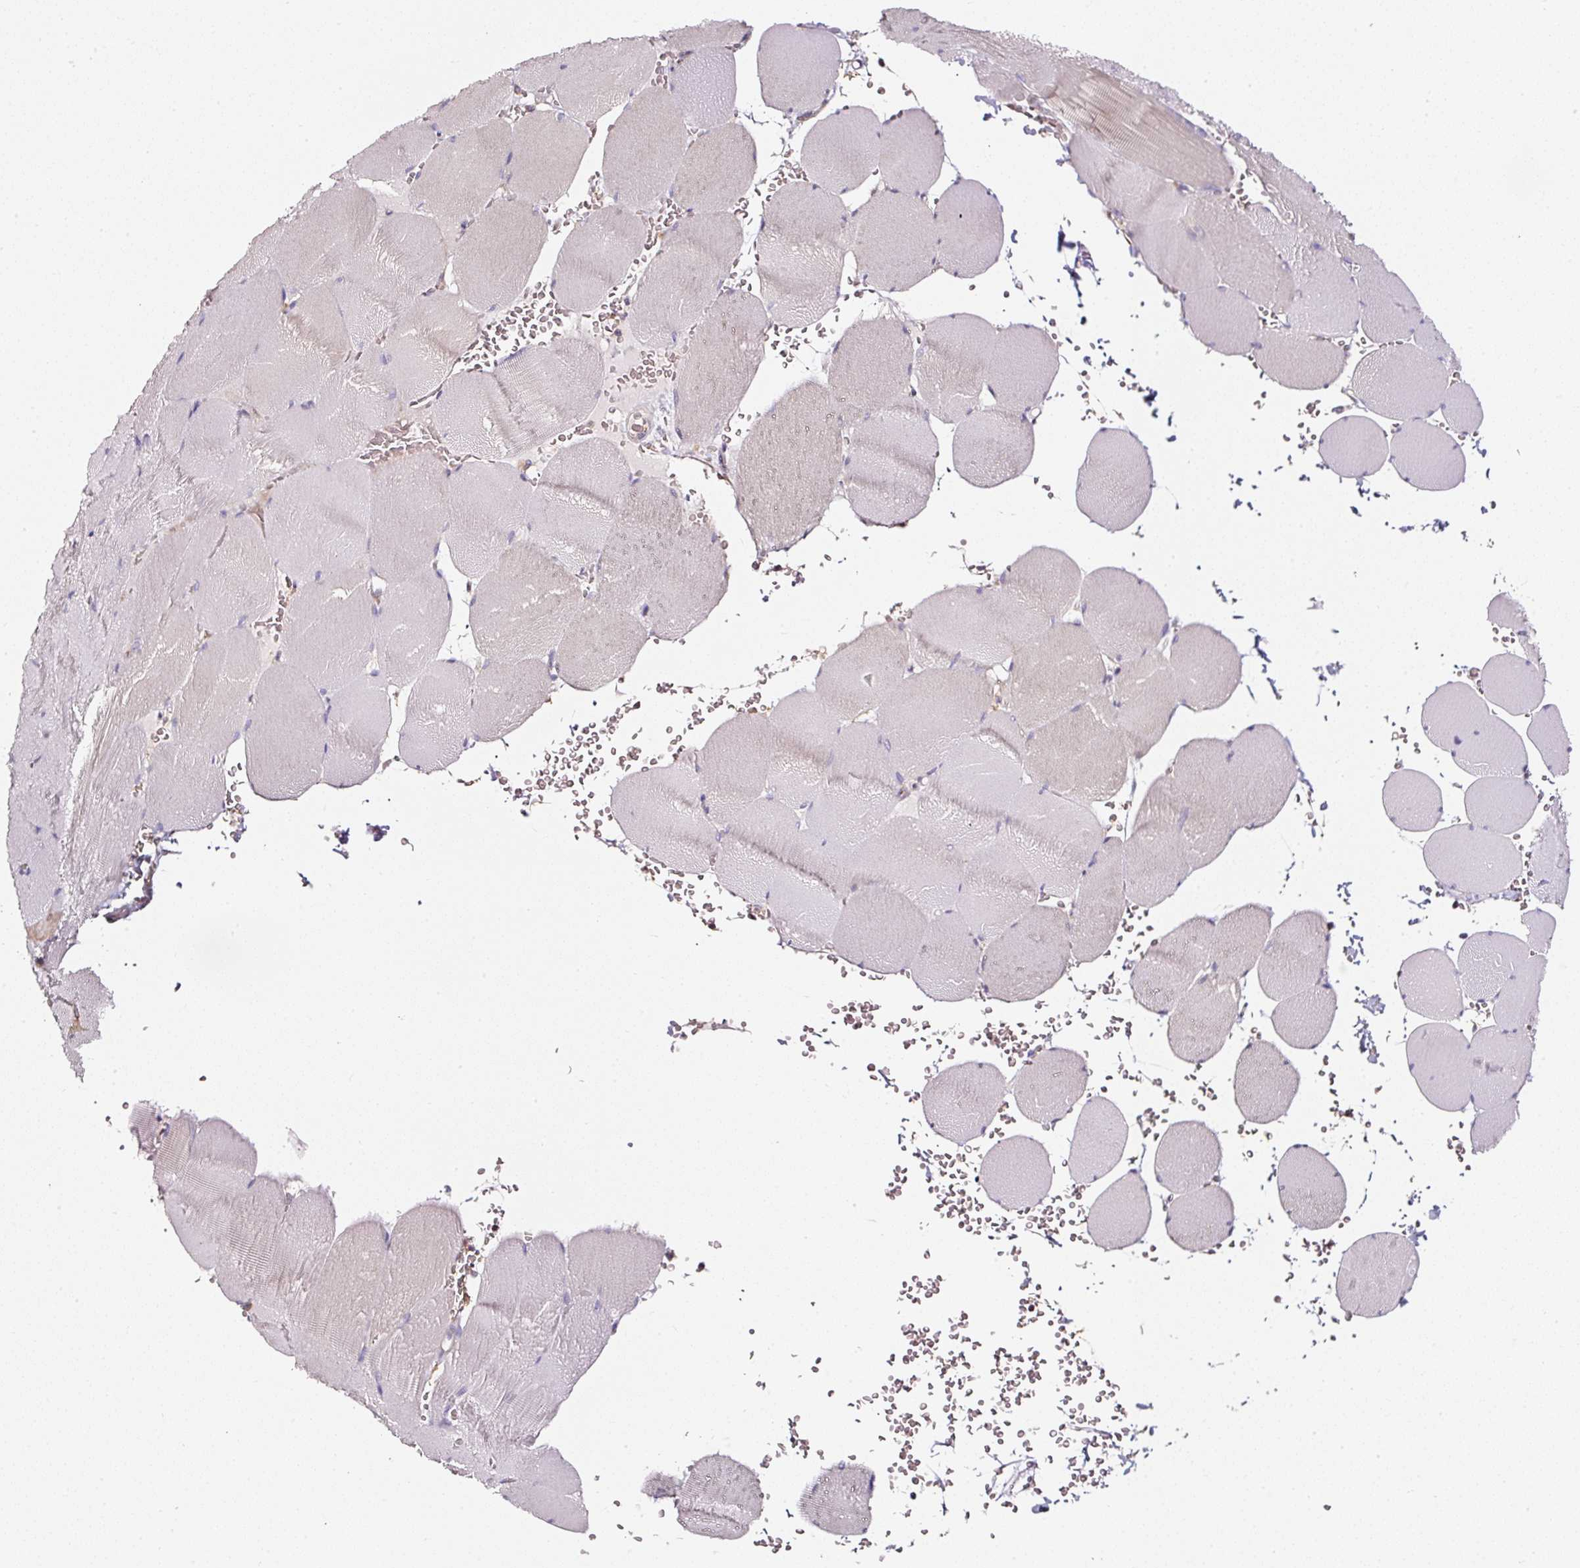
{"staining": {"intensity": "weak", "quantity": "<25%", "location": "cytoplasmic/membranous"}, "tissue": "skeletal muscle", "cell_type": "Myocytes", "image_type": "normal", "snomed": [{"axis": "morphology", "description": "Normal tissue, NOS"}, {"axis": "topography", "description": "Skeletal muscle"}, {"axis": "topography", "description": "Head-Neck"}], "caption": "Myocytes are negative for protein expression in normal human skeletal muscle. The staining was performed using DAB to visualize the protein expression in brown, while the nuclei were stained in blue with hematoxylin (Magnification: 20x).", "gene": "CD47", "patient": {"sex": "male", "age": 66}}